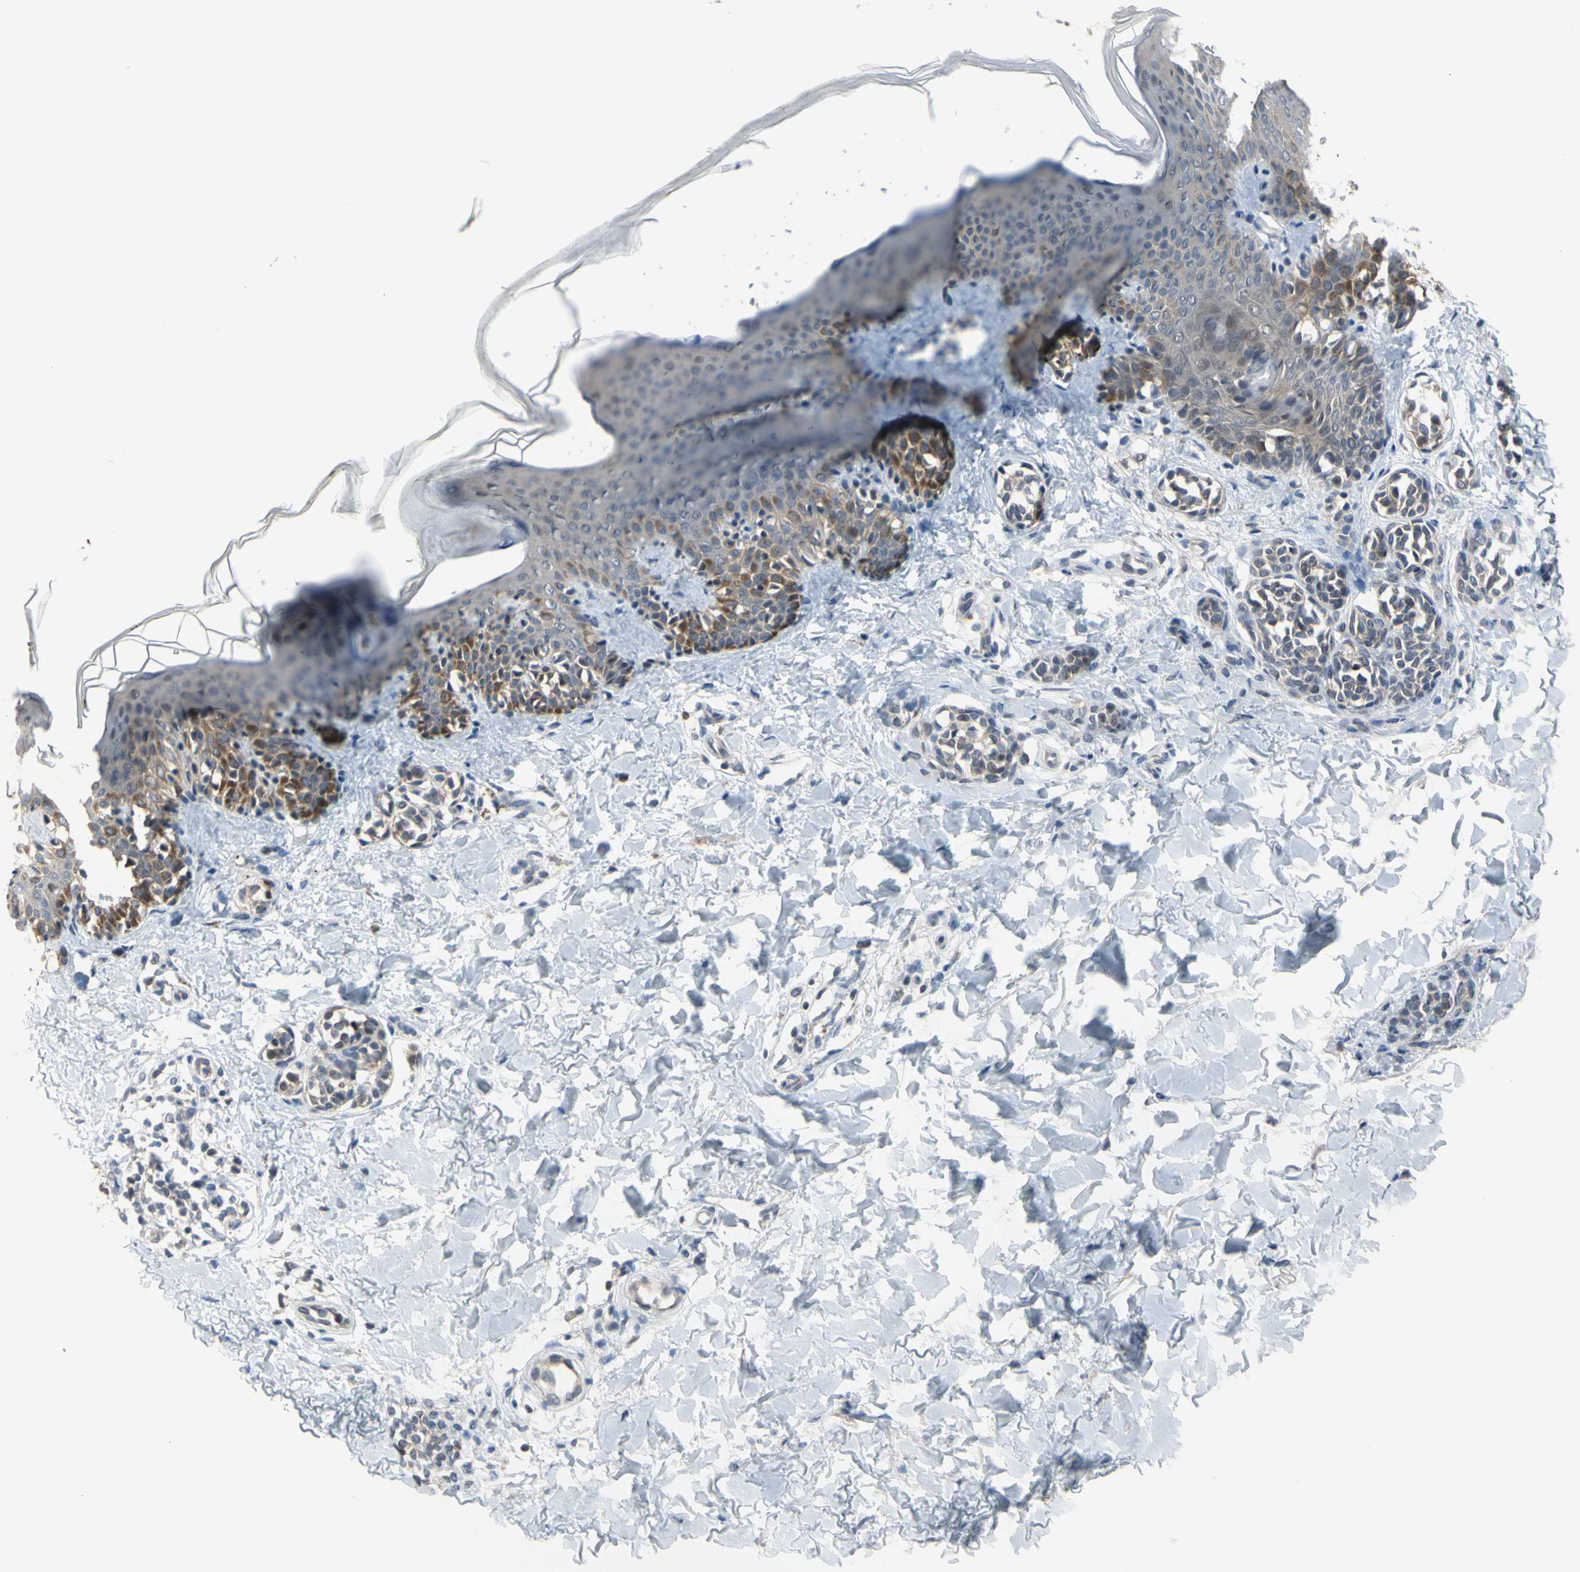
{"staining": {"intensity": "negative", "quantity": "none", "location": "none"}, "tissue": "skin", "cell_type": "Fibroblasts", "image_type": "normal", "snomed": [{"axis": "morphology", "description": "Normal tissue, NOS"}, {"axis": "topography", "description": "Skin"}], "caption": "High power microscopy micrograph of an IHC image of unremarkable skin, revealing no significant positivity in fibroblasts.", "gene": "HSPA4", "patient": {"sex": "male", "age": 16}}